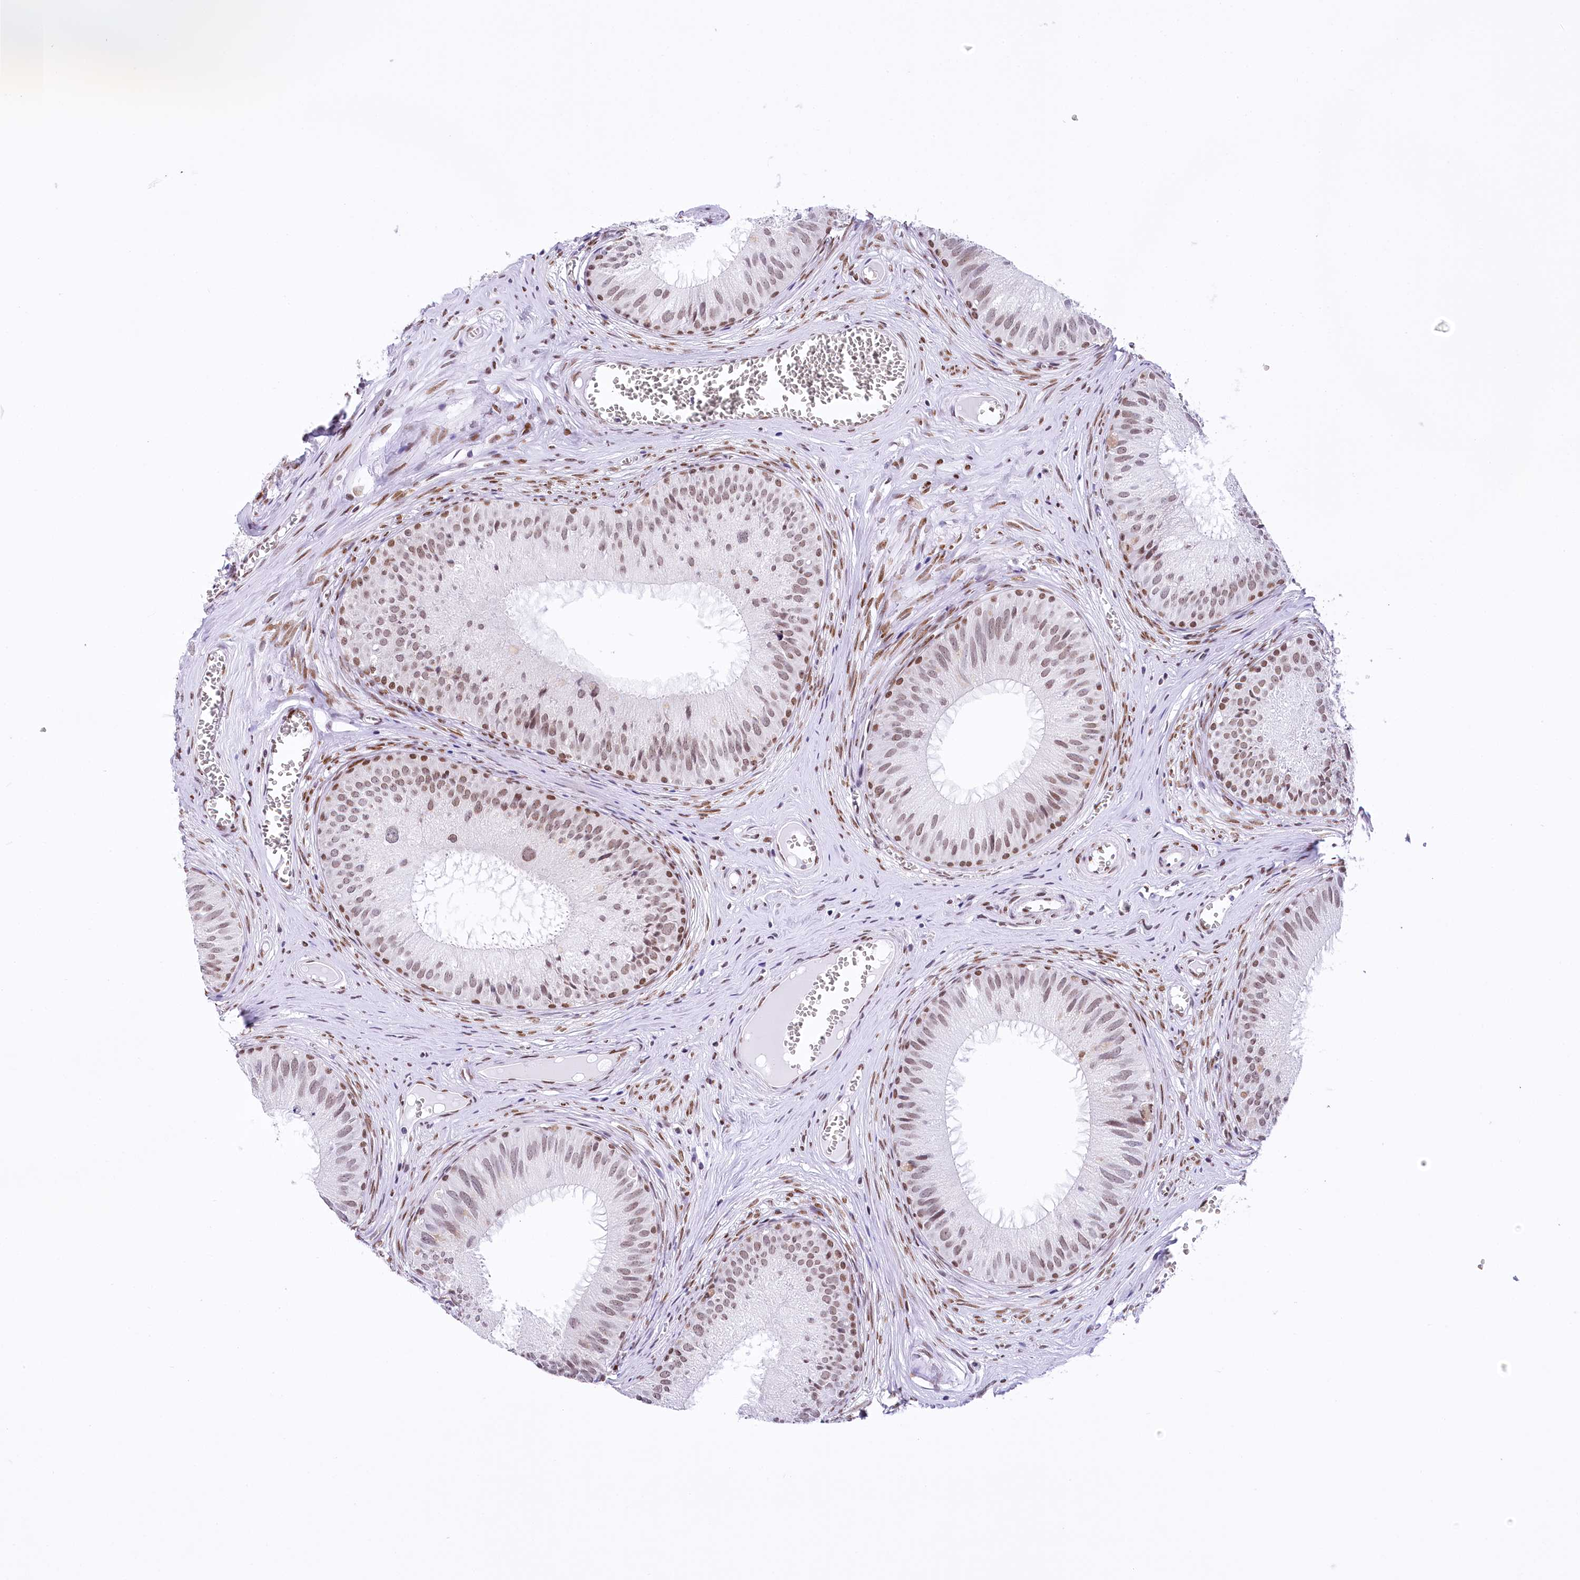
{"staining": {"intensity": "moderate", "quantity": ">75%", "location": "nuclear"}, "tissue": "epididymis", "cell_type": "Glandular cells", "image_type": "normal", "snomed": [{"axis": "morphology", "description": "Normal tissue, NOS"}, {"axis": "topography", "description": "Epididymis"}], "caption": "This is a micrograph of IHC staining of unremarkable epididymis, which shows moderate positivity in the nuclear of glandular cells.", "gene": "HNRNPA0", "patient": {"sex": "male", "age": 36}}